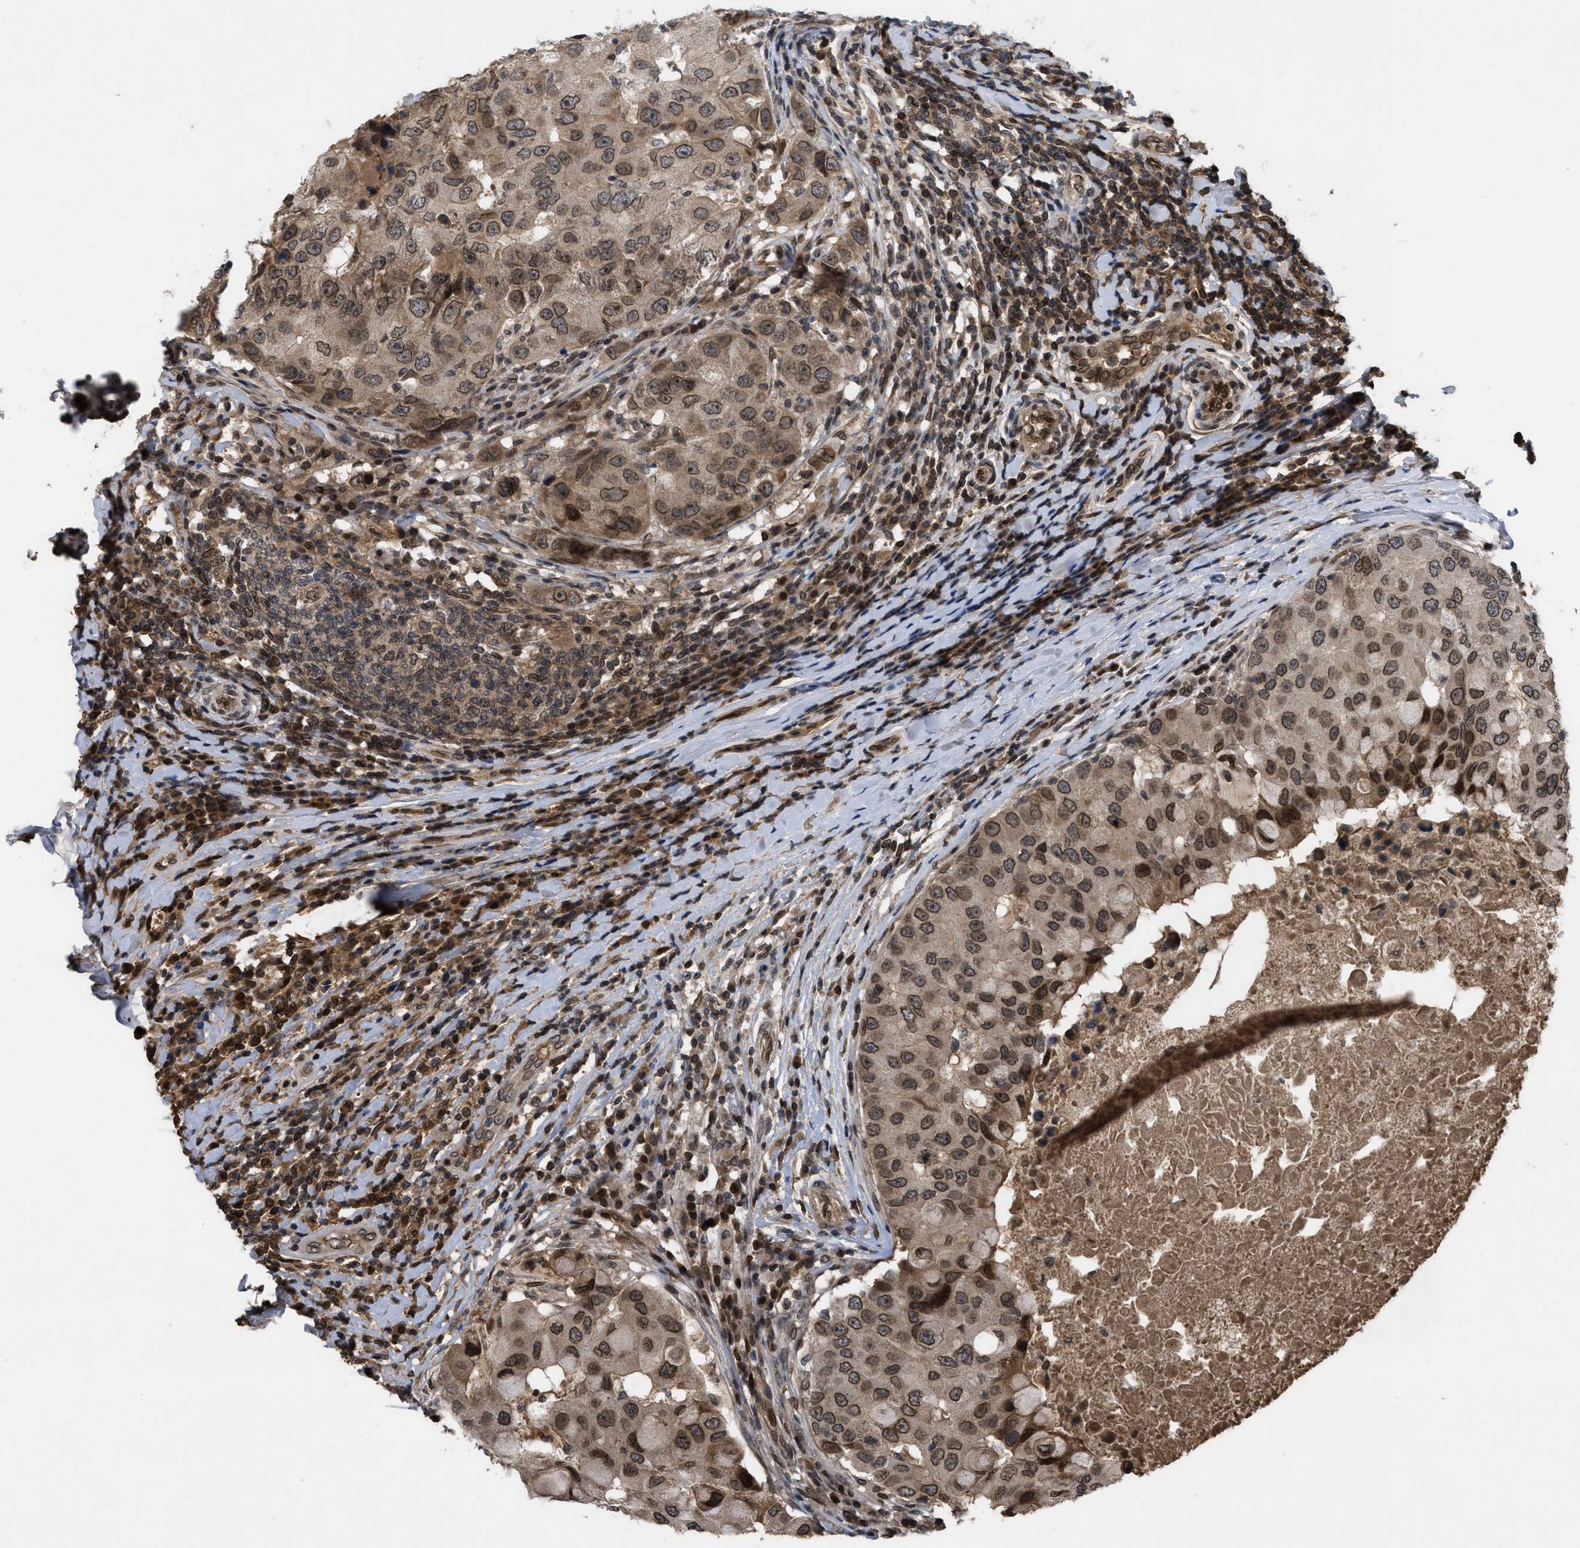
{"staining": {"intensity": "moderate", "quantity": ">75%", "location": "cytoplasmic/membranous,nuclear"}, "tissue": "breast cancer", "cell_type": "Tumor cells", "image_type": "cancer", "snomed": [{"axis": "morphology", "description": "Duct carcinoma"}, {"axis": "topography", "description": "Breast"}], "caption": "Immunohistochemistry (IHC) micrograph of neoplastic tissue: infiltrating ductal carcinoma (breast) stained using immunohistochemistry (IHC) displays medium levels of moderate protein expression localized specifically in the cytoplasmic/membranous and nuclear of tumor cells, appearing as a cytoplasmic/membranous and nuclear brown color.", "gene": "CRY1", "patient": {"sex": "female", "age": 27}}